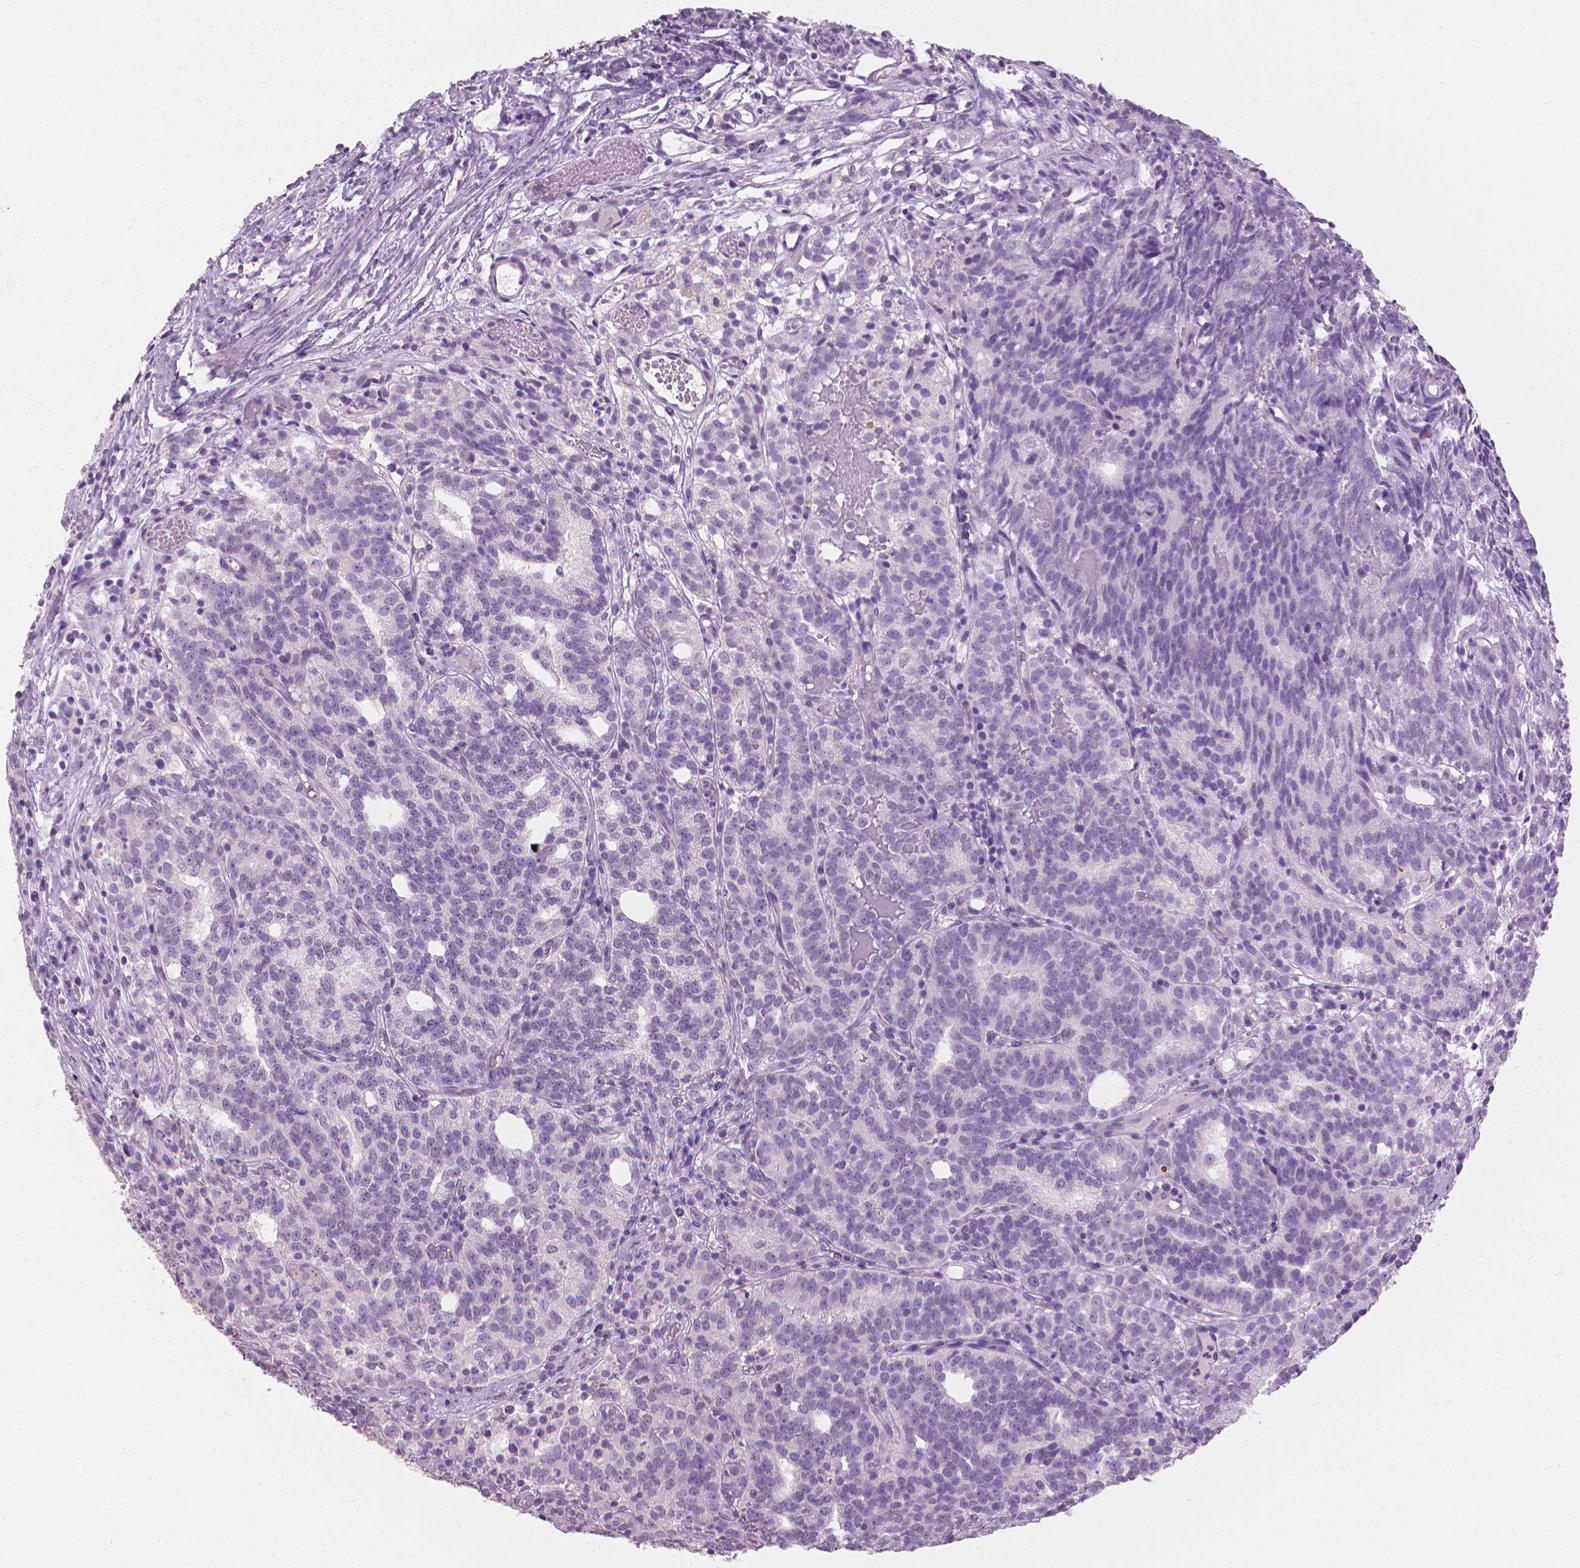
{"staining": {"intensity": "negative", "quantity": "none", "location": "none"}, "tissue": "prostate cancer", "cell_type": "Tumor cells", "image_type": "cancer", "snomed": [{"axis": "morphology", "description": "Adenocarcinoma, High grade"}, {"axis": "topography", "description": "Prostate"}], "caption": "Tumor cells show no significant positivity in adenocarcinoma (high-grade) (prostate).", "gene": "MLANA", "patient": {"sex": "male", "age": 53}}